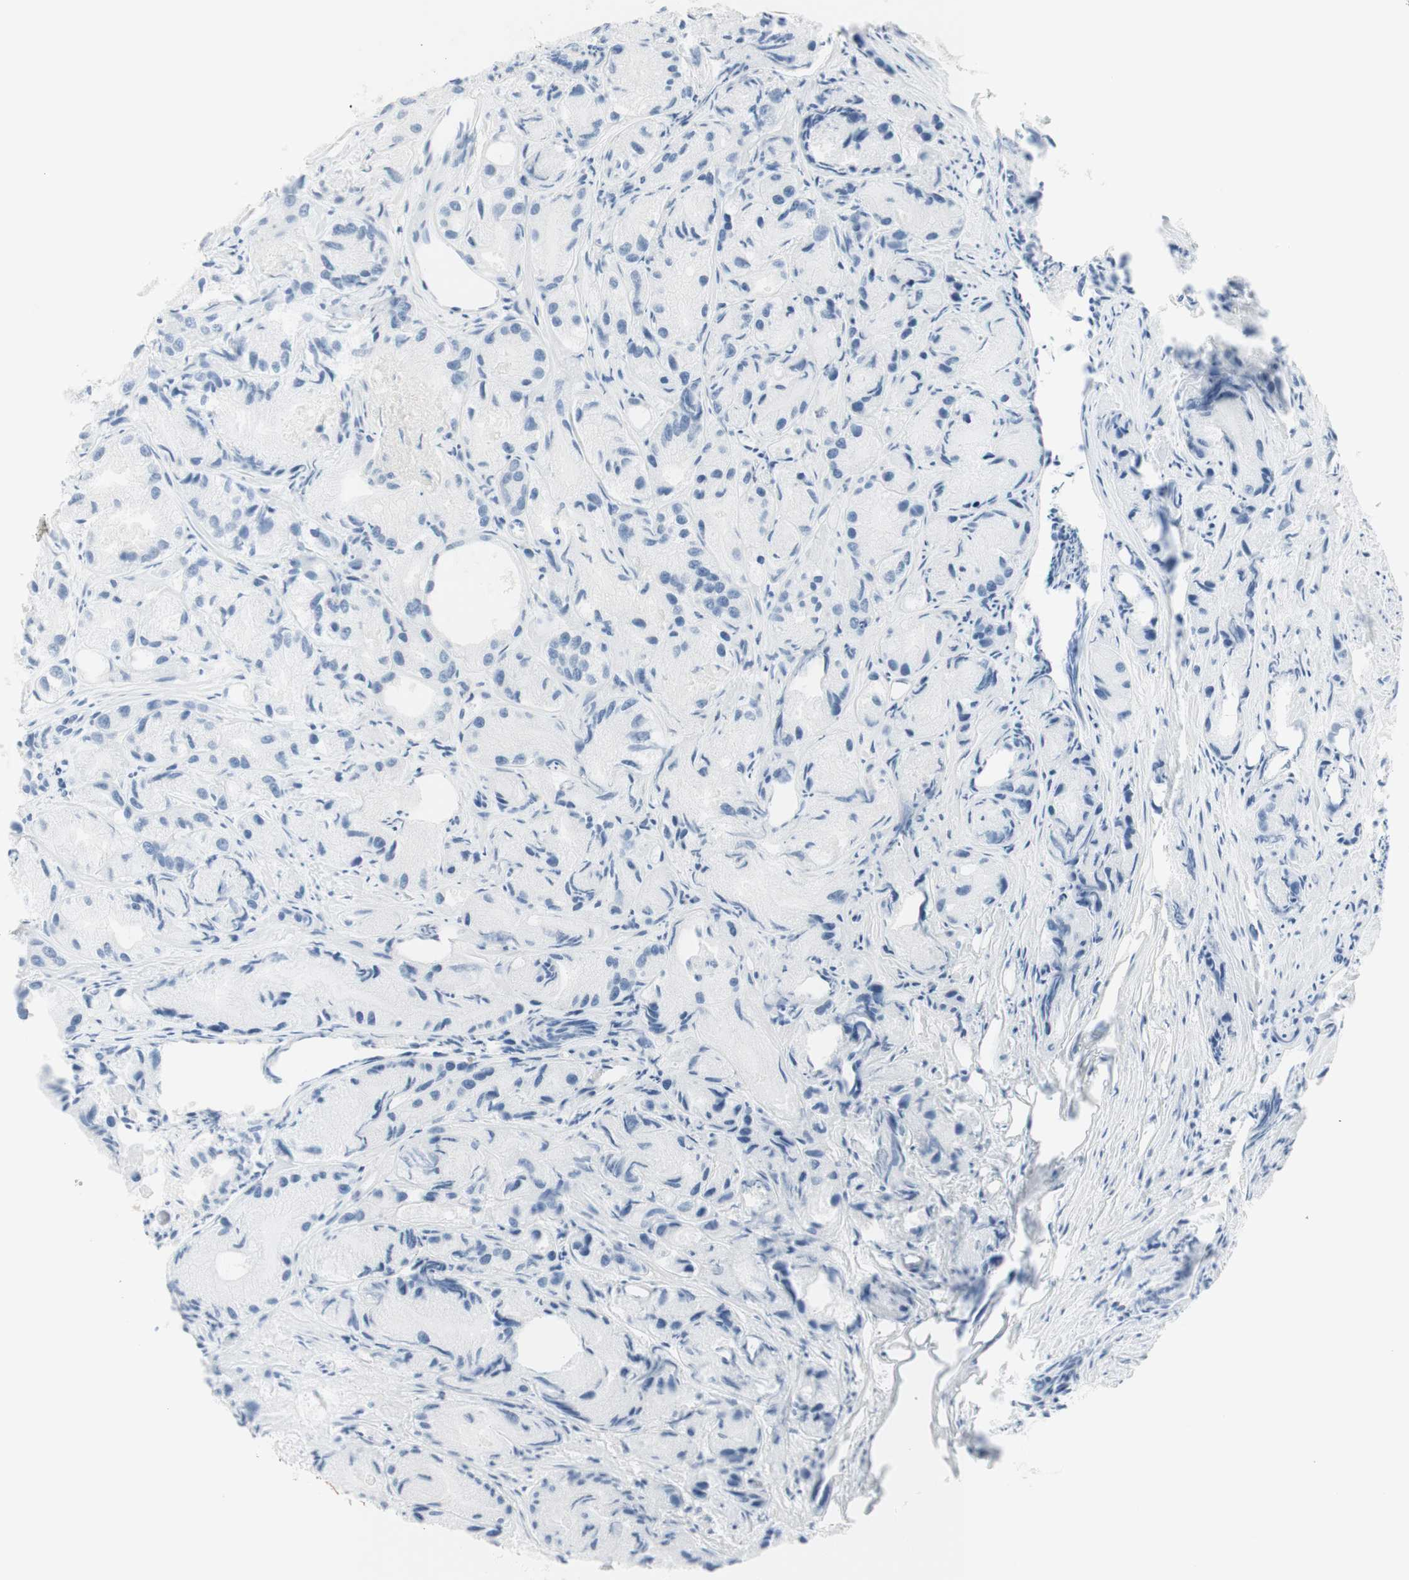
{"staining": {"intensity": "negative", "quantity": "none", "location": "none"}, "tissue": "prostate cancer", "cell_type": "Tumor cells", "image_type": "cancer", "snomed": [{"axis": "morphology", "description": "Adenocarcinoma, Low grade"}, {"axis": "topography", "description": "Prostate"}], "caption": "Tumor cells show no significant protein staining in prostate cancer (low-grade adenocarcinoma). (DAB (3,3'-diaminobenzidine) IHC visualized using brightfield microscopy, high magnification).", "gene": "NAPSA", "patient": {"sex": "male", "age": 72}}